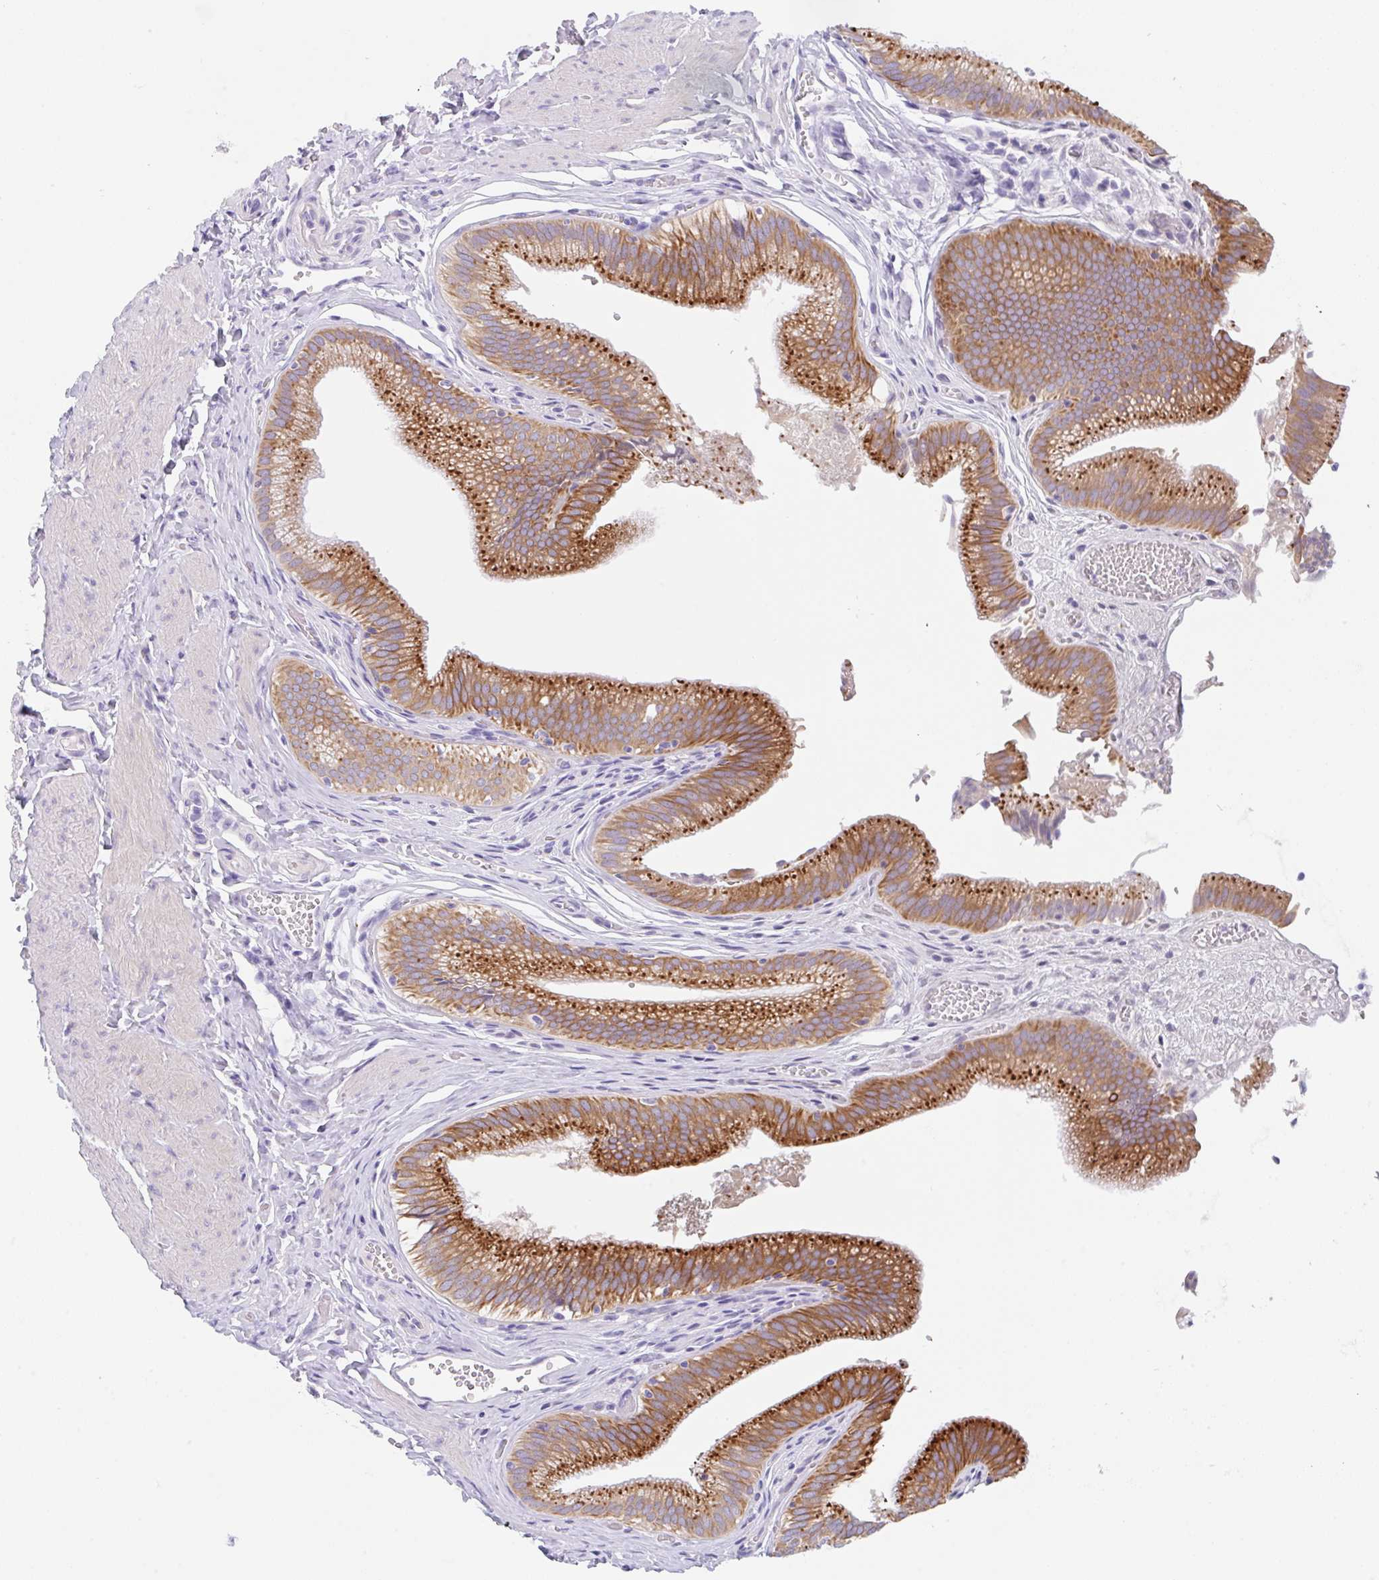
{"staining": {"intensity": "strong", "quantity": ">75%", "location": "cytoplasmic/membranous"}, "tissue": "gallbladder", "cell_type": "Glandular cells", "image_type": "normal", "snomed": [{"axis": "morphology", "description": "Normal tissue, NOS"}, {"axis": "topography", "description": "Gallbladder"}, {"axis": "topography", "description": "Peripheral nerve tissue"}], "caption": "Protein expression analysis of benign human gallbladder reveals strong cytoplasmic/membranous positivity in about >75% of glandular cells. The staining was performed using DAB to visualize the protein expression in brown, while the nuclei were stained in blue with hematoxylin (Magnification: 20x).", "gene": "TRAF4", "patient": {"sex": "male", "age": 17}}